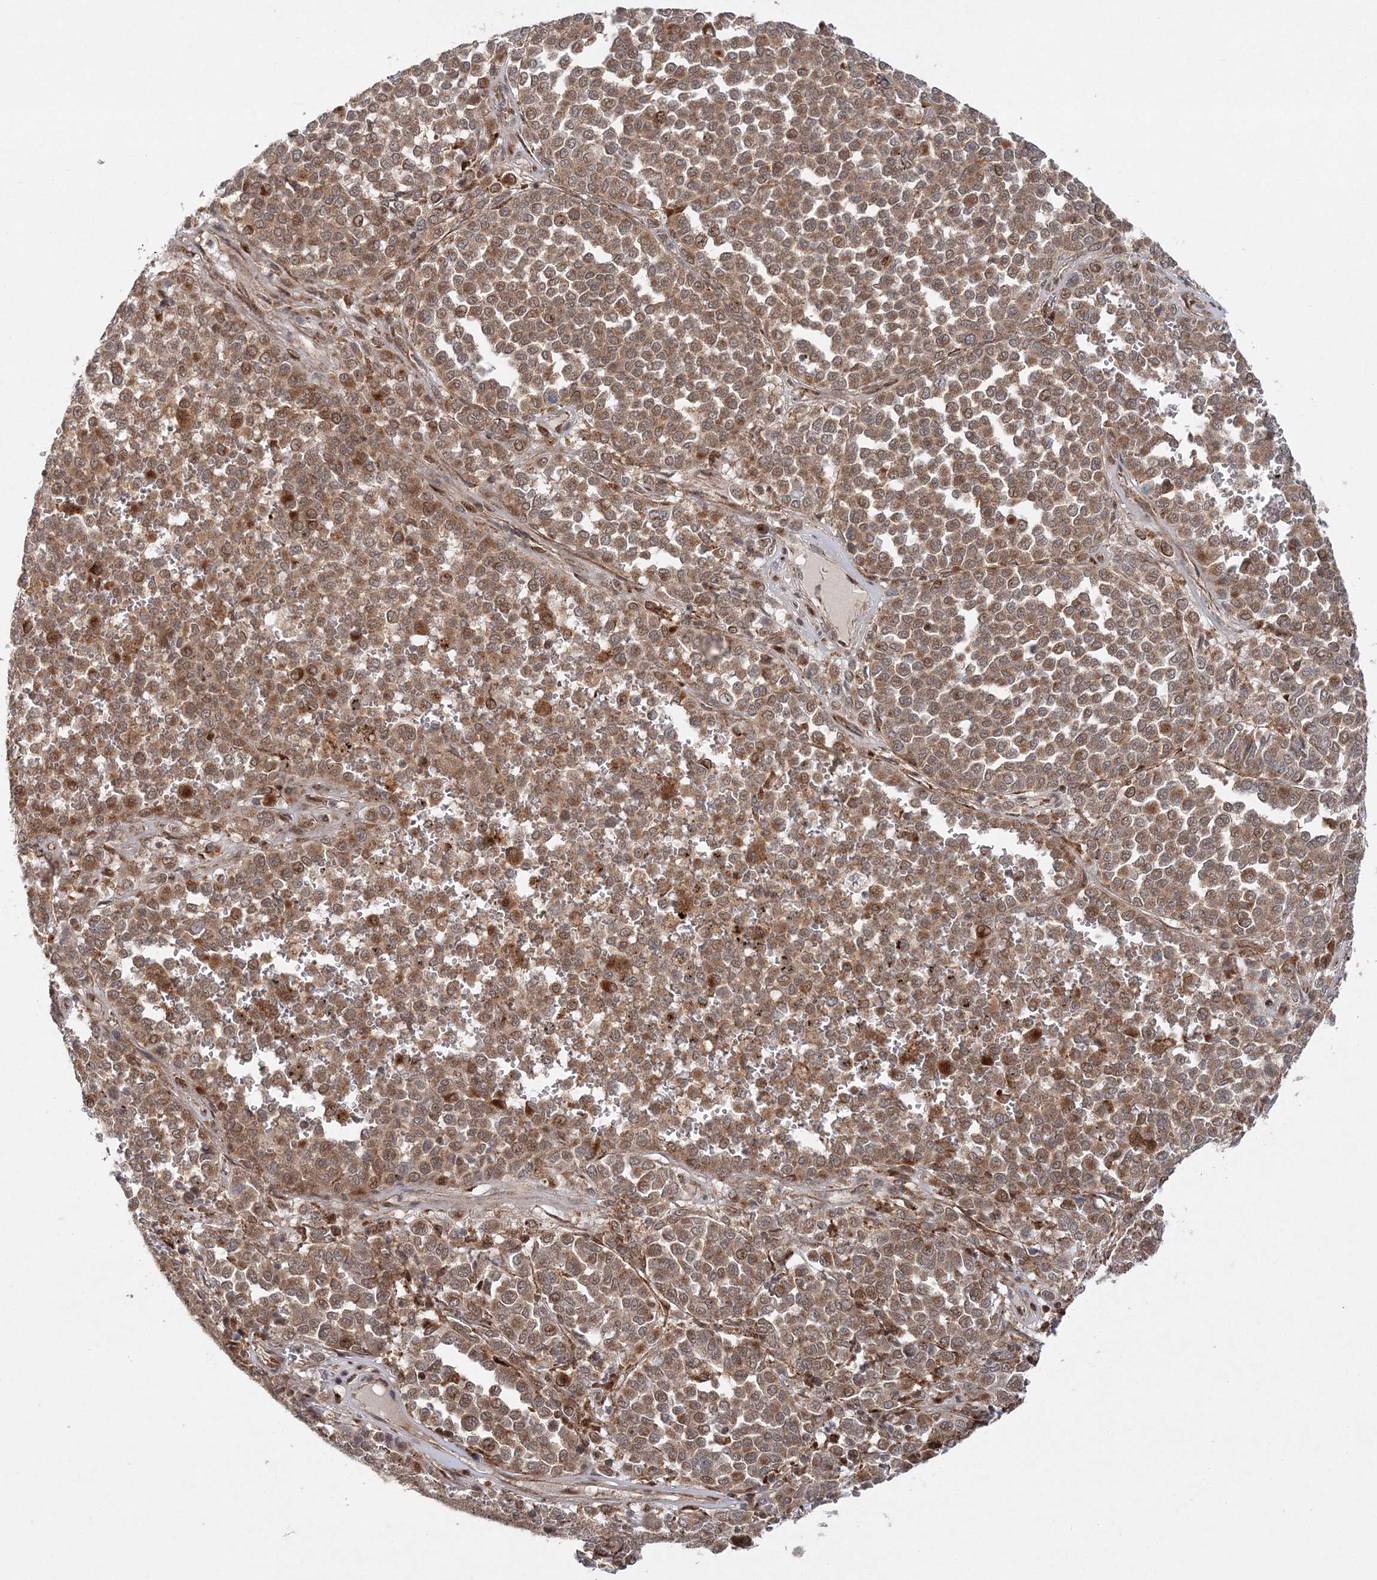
{"staining": {"intensity": "moderate", "quantity": ">75%", "location": "cytoplasmic/membranous"}, "tissue": "melanoma", "cell_type": "Tumor cells", "image_type": "cancer", "snomed": [{"axis": "morphology", "description": "Malignant melanoma, Metastatic site"}, {"axis": "topography", "description": "Pancreas"}], "caption": "Immunohistochemical staining of melanoma reveals medium levels of moderate cytoplasmic/membranous expression in about >75% of tumor cells.", "gene": "RAB11FIP2", "patient": {"sex": "female", "age": 30}}